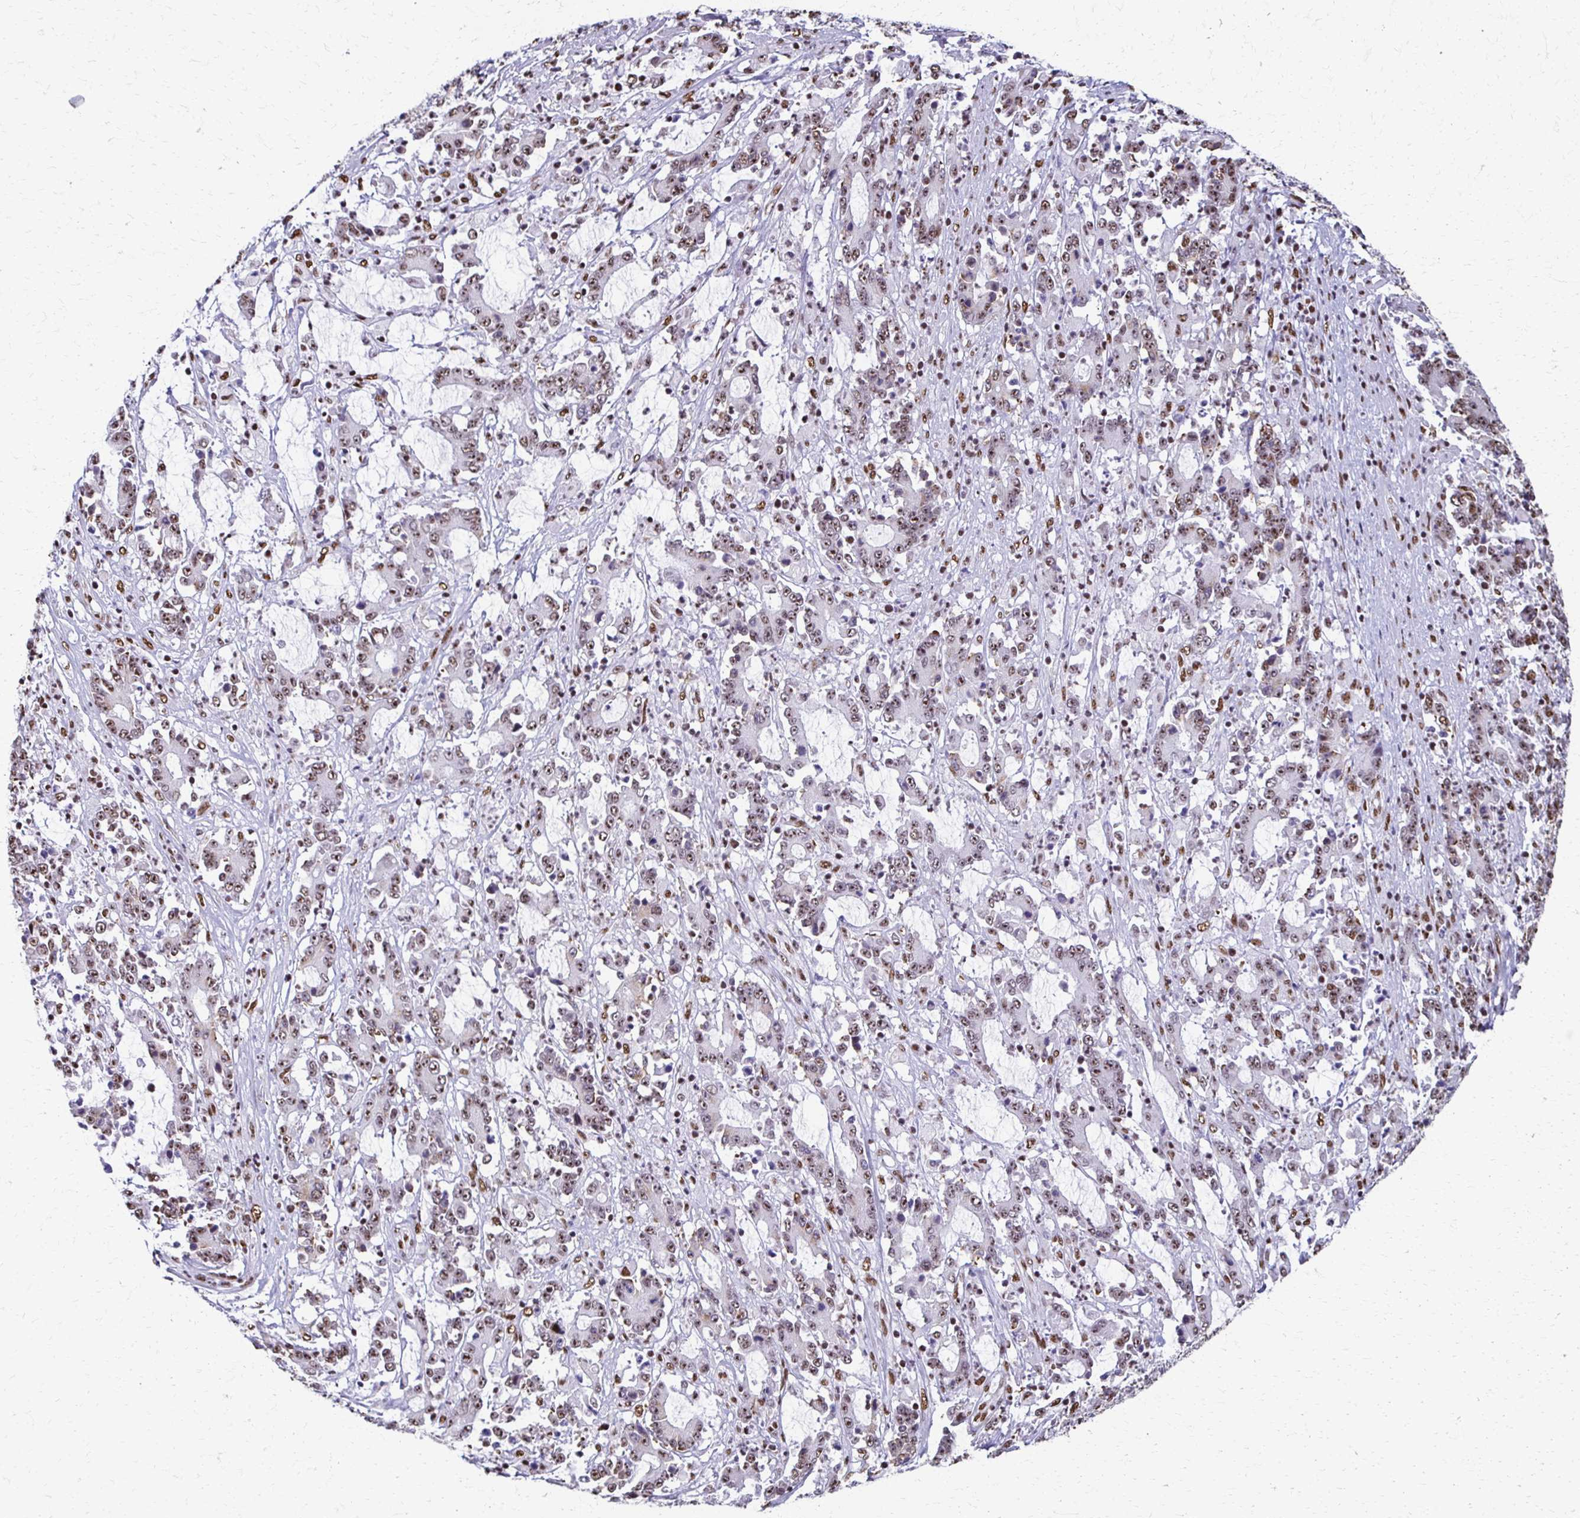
{"staining": {"intensity": "moderate", "quantity": "<25%", "location": "nuclear"}, "tissue": "stomach cancer", "cell_type": "Tumor cells", "image_type": "cancer", "snomed": [{"axis": "morphology", "description": "Adenocarcinoma, NOS"}, {"axis": "topography", "description": "Stomach, upper"}], "caption": "This histopathology image demonstrates stomach adenocarcinoma stained with IHC to label a protein in brown. The nuclear of tumor cells show moderate positivity for the protein. Nuclei are counter-stained blue.", "gene": "NONO", "patient": {"sex": "male", "age": 68}}